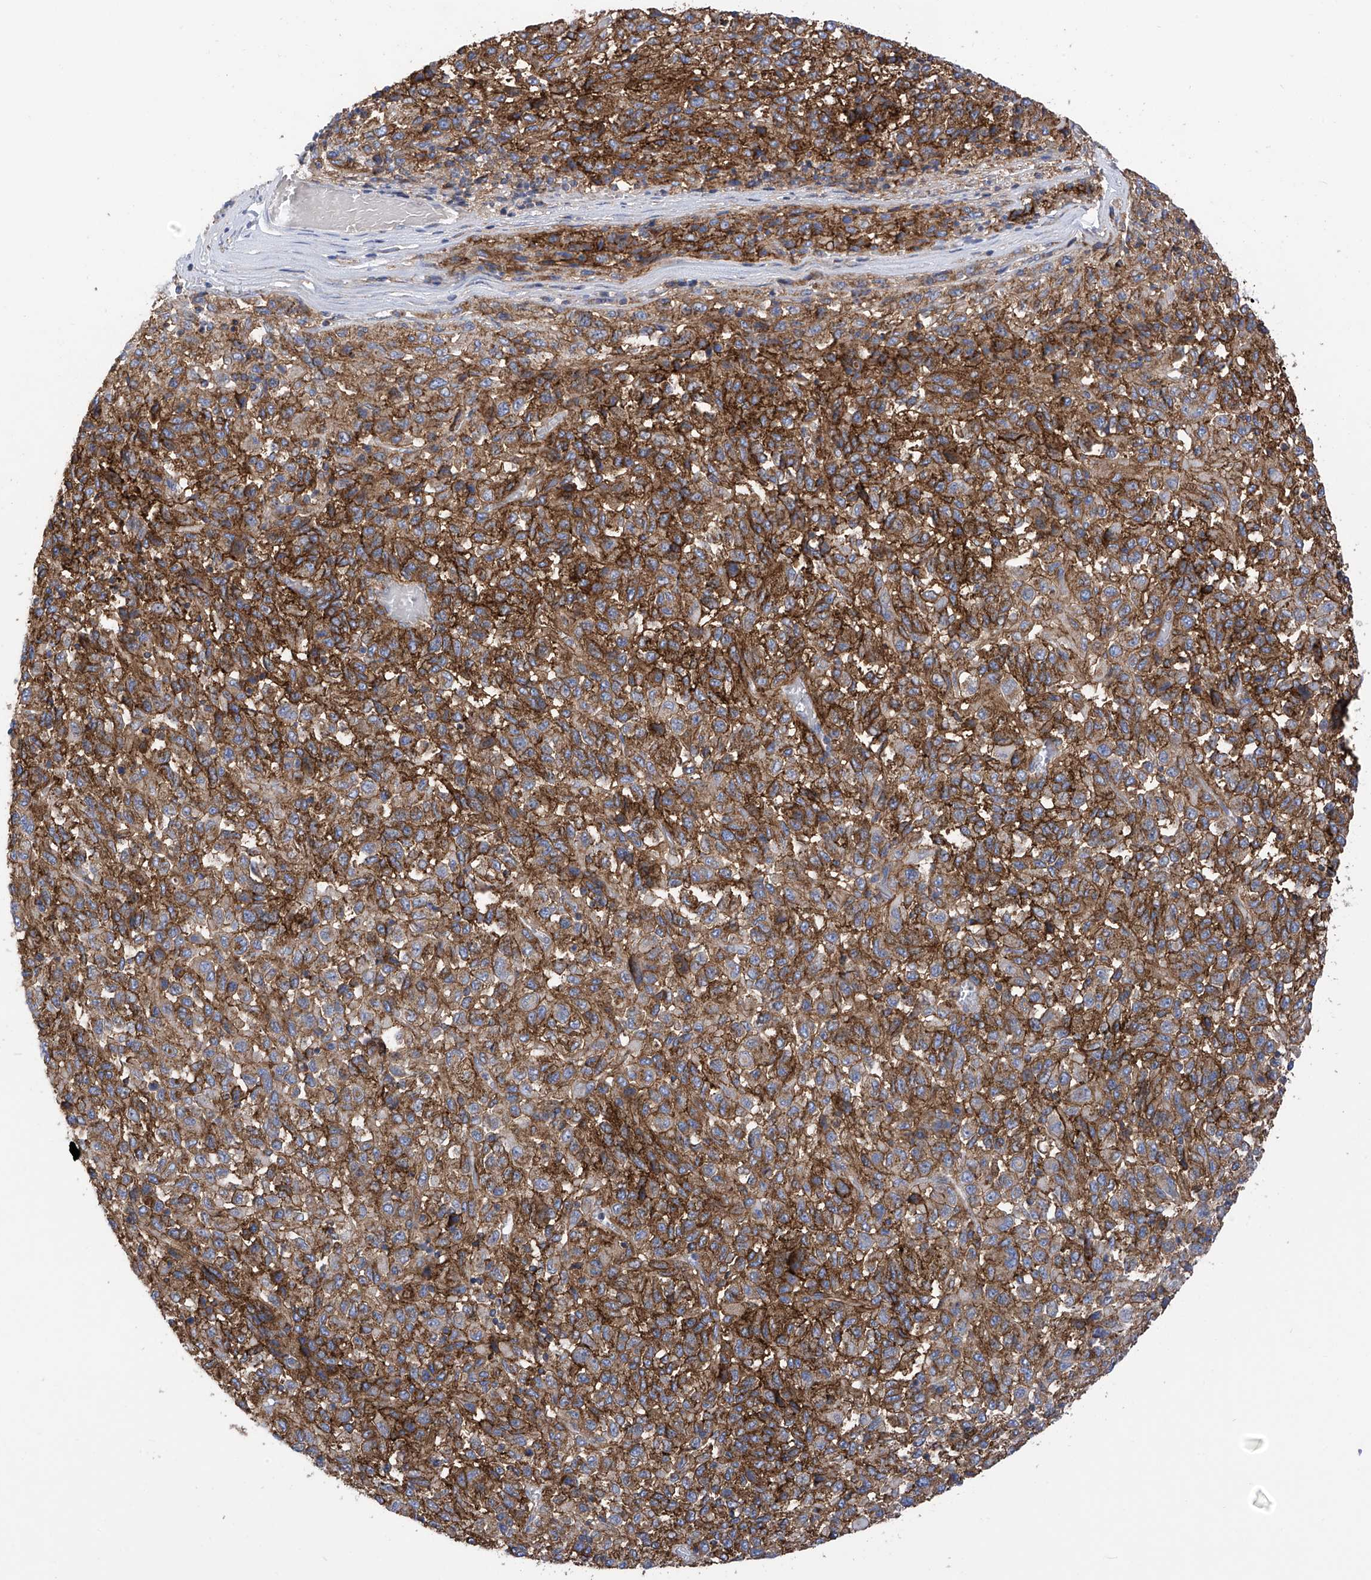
{"staining": {"intensity": "strong", "quantity": ">75%", "location": "cytoplasmic/membranous"}, "tissue": "melanoma", "cell_type": "Tumor cells", "image_type": "cancer", "snomed": [{"axis": "morphology", "description": "Malignant melanoma, Metastatic site"}, {"axis": "topography", "description": "Lung"}], "caption": "This image reveals immunohistochemistry staining of malignant melanoma (metastatic site), with high strong cytoplasmic/membranous expression in about >75% of tumor cells.", "gene": "P2RX7", "patient": {"sex": "male", "age": 64}}